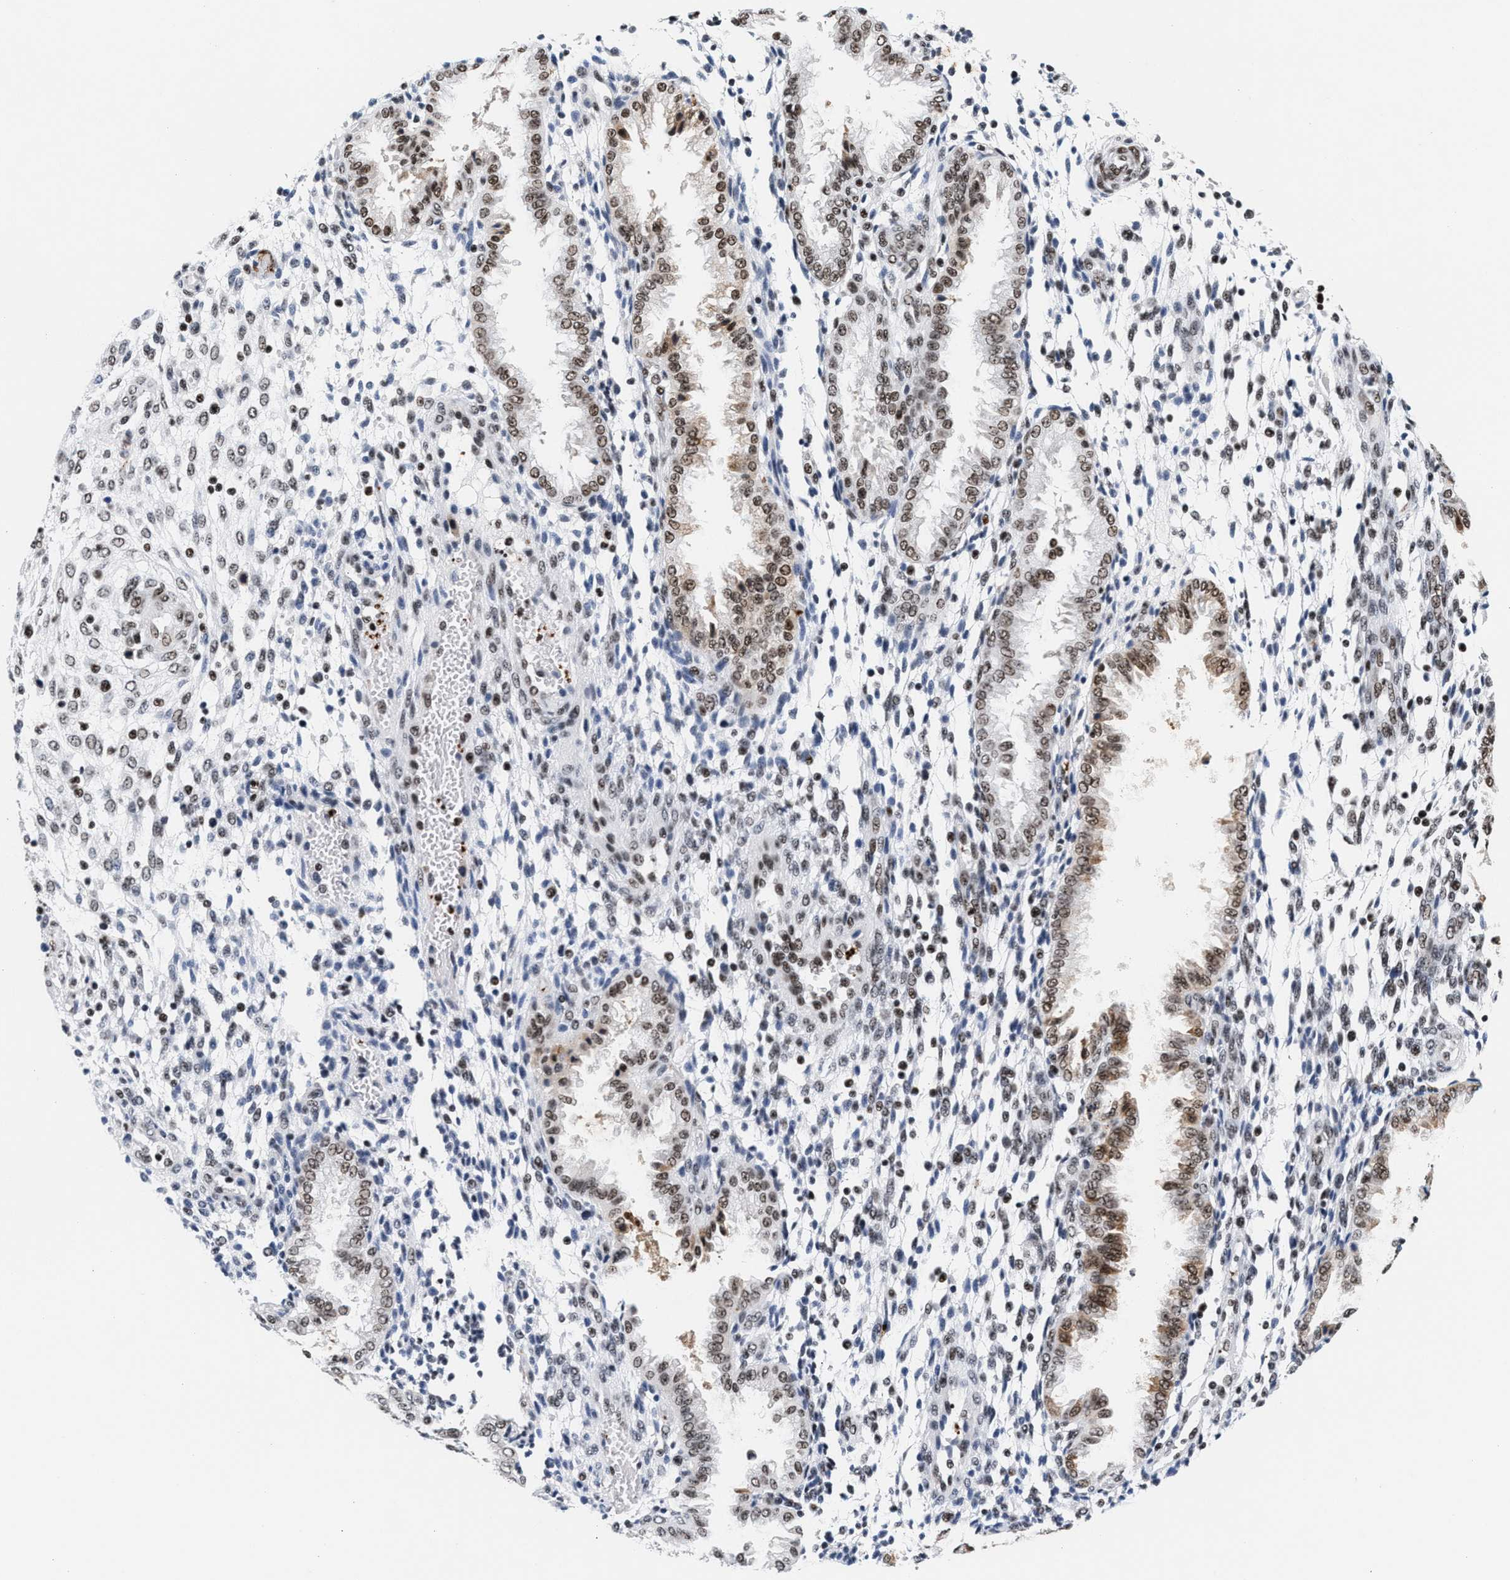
{"staining": {"intensity": "strong", "quantity": "25%-75%", "location": "nuclear"}, "tissue": "endometrium", "cell_type": "Cells in endometrial stroma", "image_type": "normal", "snomed": [{"axis": "morphology", "description": "Normal tissue, NOS"}, {"axis": "topography", "description": "Endometrium"}], "caption": "Cells in endometrial stroma reveal high levels of strong nuclear staining in about 25%-75% of cells in benign endometrium. The staining is performed using DAB (3,3'-diaminobenzidine) brown chromogen to label protein expression. The nuclei are counter-stained blue using hematoxylin.", "gene": "RAD21", "patient": {"sex": "female", "age": 33}}